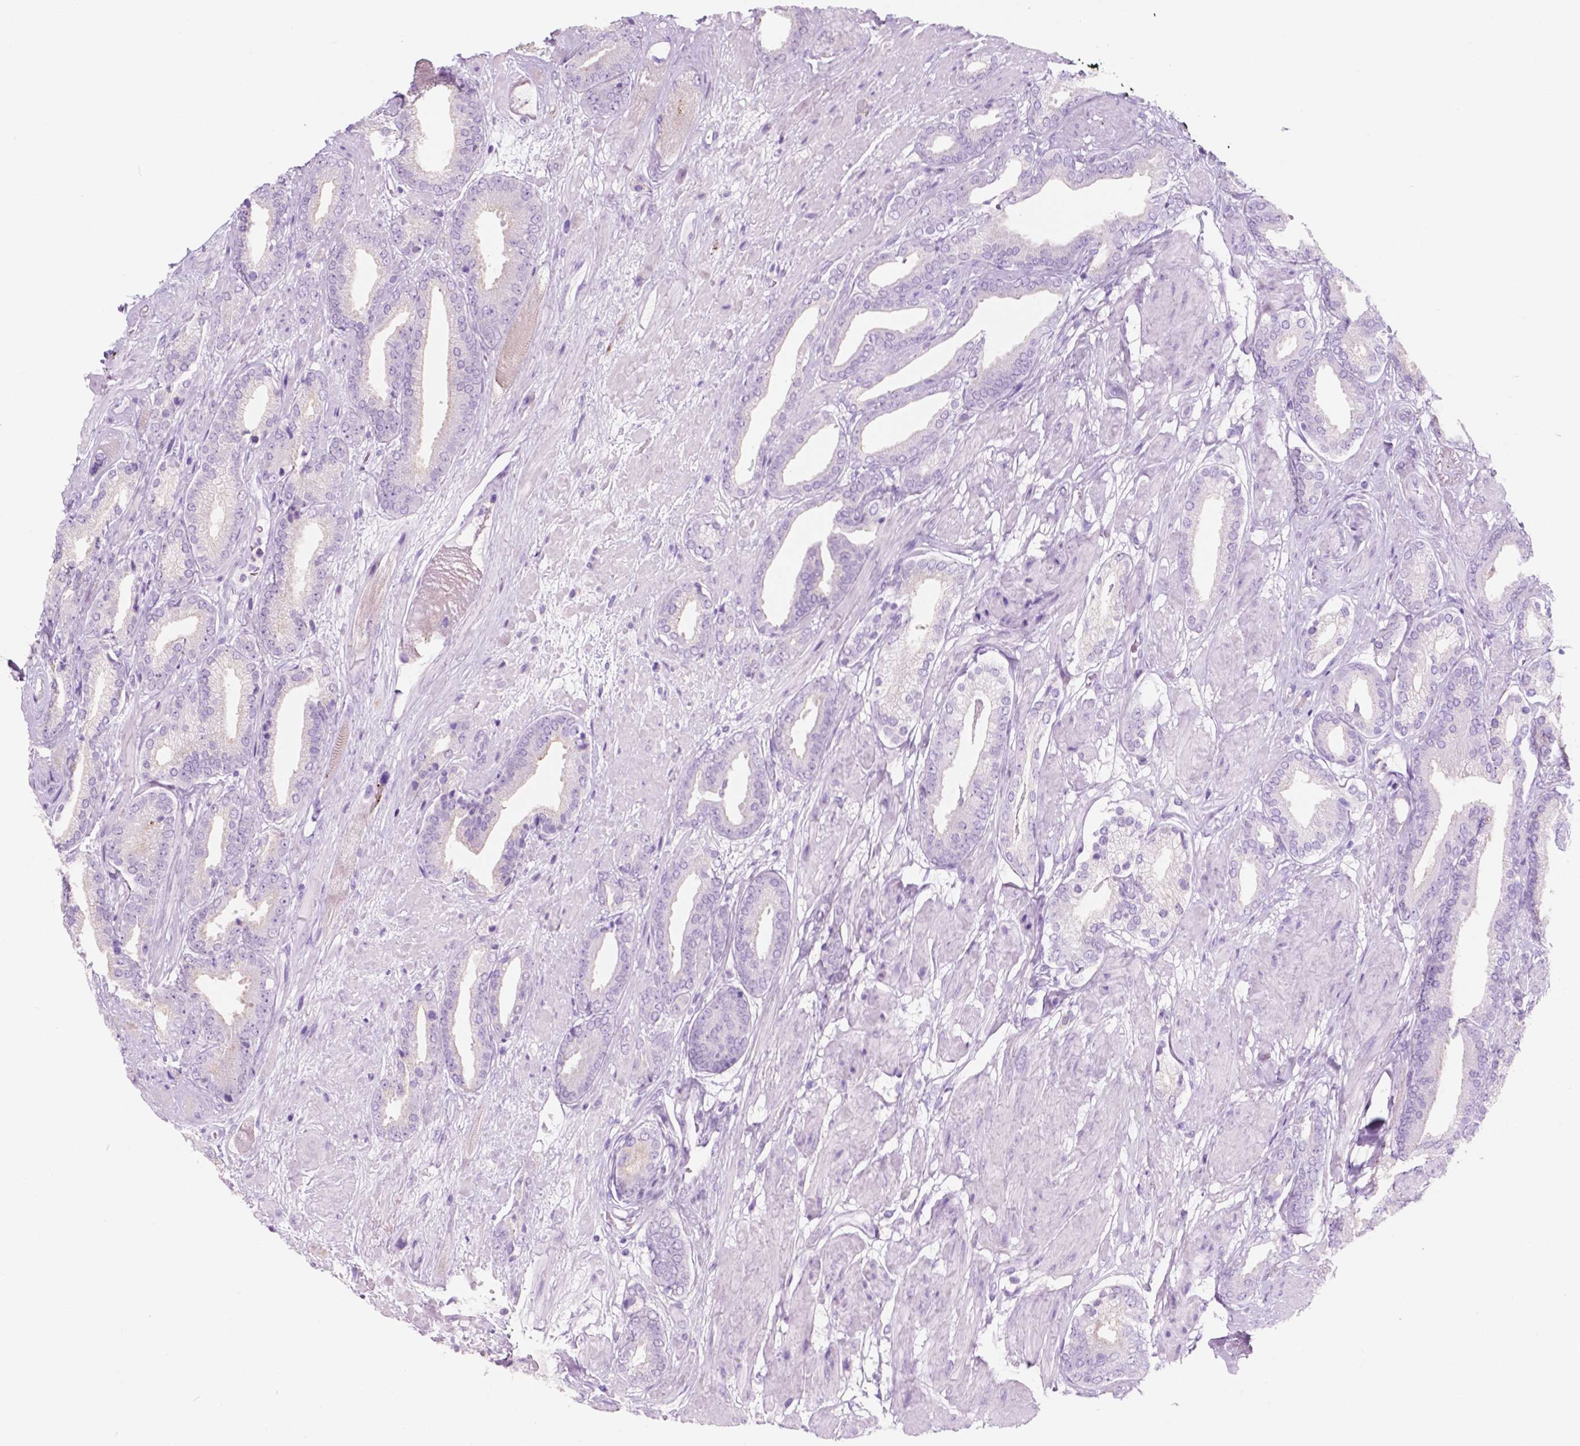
{"staining": {"intensity": "negative", "quantity": "none", "location": "none"}, "tissue": "prostate cancer", "cell_type": "Tumor cells", "image_type": "cancer", "snomed": [{"axis": "morphology", "description": "Adenocarcinoma, High grade"}, {"axis": "topography", "description": "Prostate"}], "caption": "DAB immunohistochemical staining of human adenocarcinoma (high-grade) (prostate) exhibits no significant staining in tumor cells.", "gene": "CUZD1", "patient": {"sex": "male", "age": 56}}